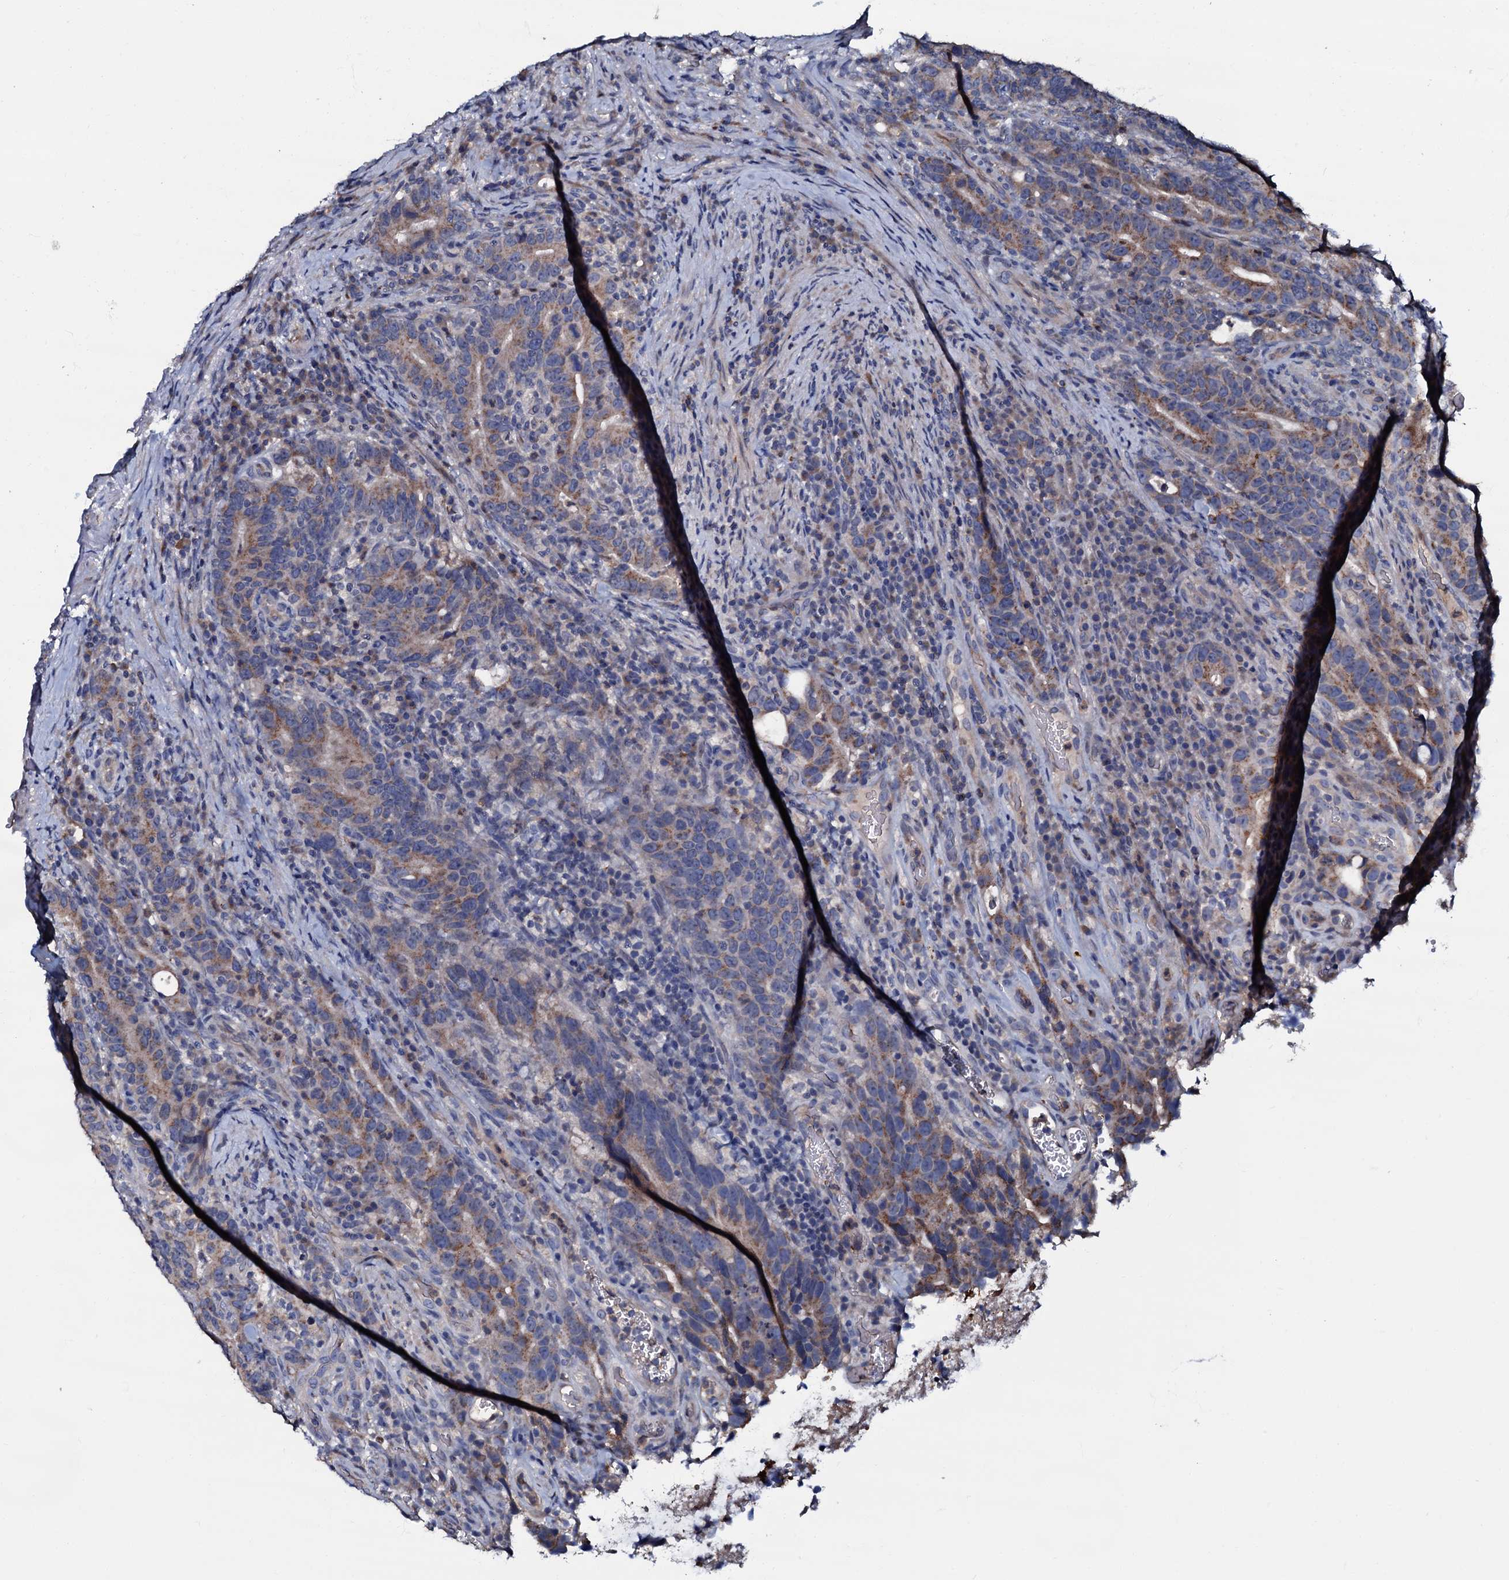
{"staining": {"intensity": "weak", "quantity": ">75%", "location": "cytoplasmic/membranous"}, "tissue": "colorectal cancer", "cell_type": "Tumor cells", "image_type": "cancer", "snomed": [{"axis": "morphology", "description": "Adenocarcinoma, NOS"}, {"axis": "topography", "description": "Colon"}], "caption": "Weak cytoplasmic/membranous expression is present in about >75% of tumor cells in adenocarcinoma (colorectal).", "gene": "CPNE2", "patient": {"sex": "female", "age": 66}}